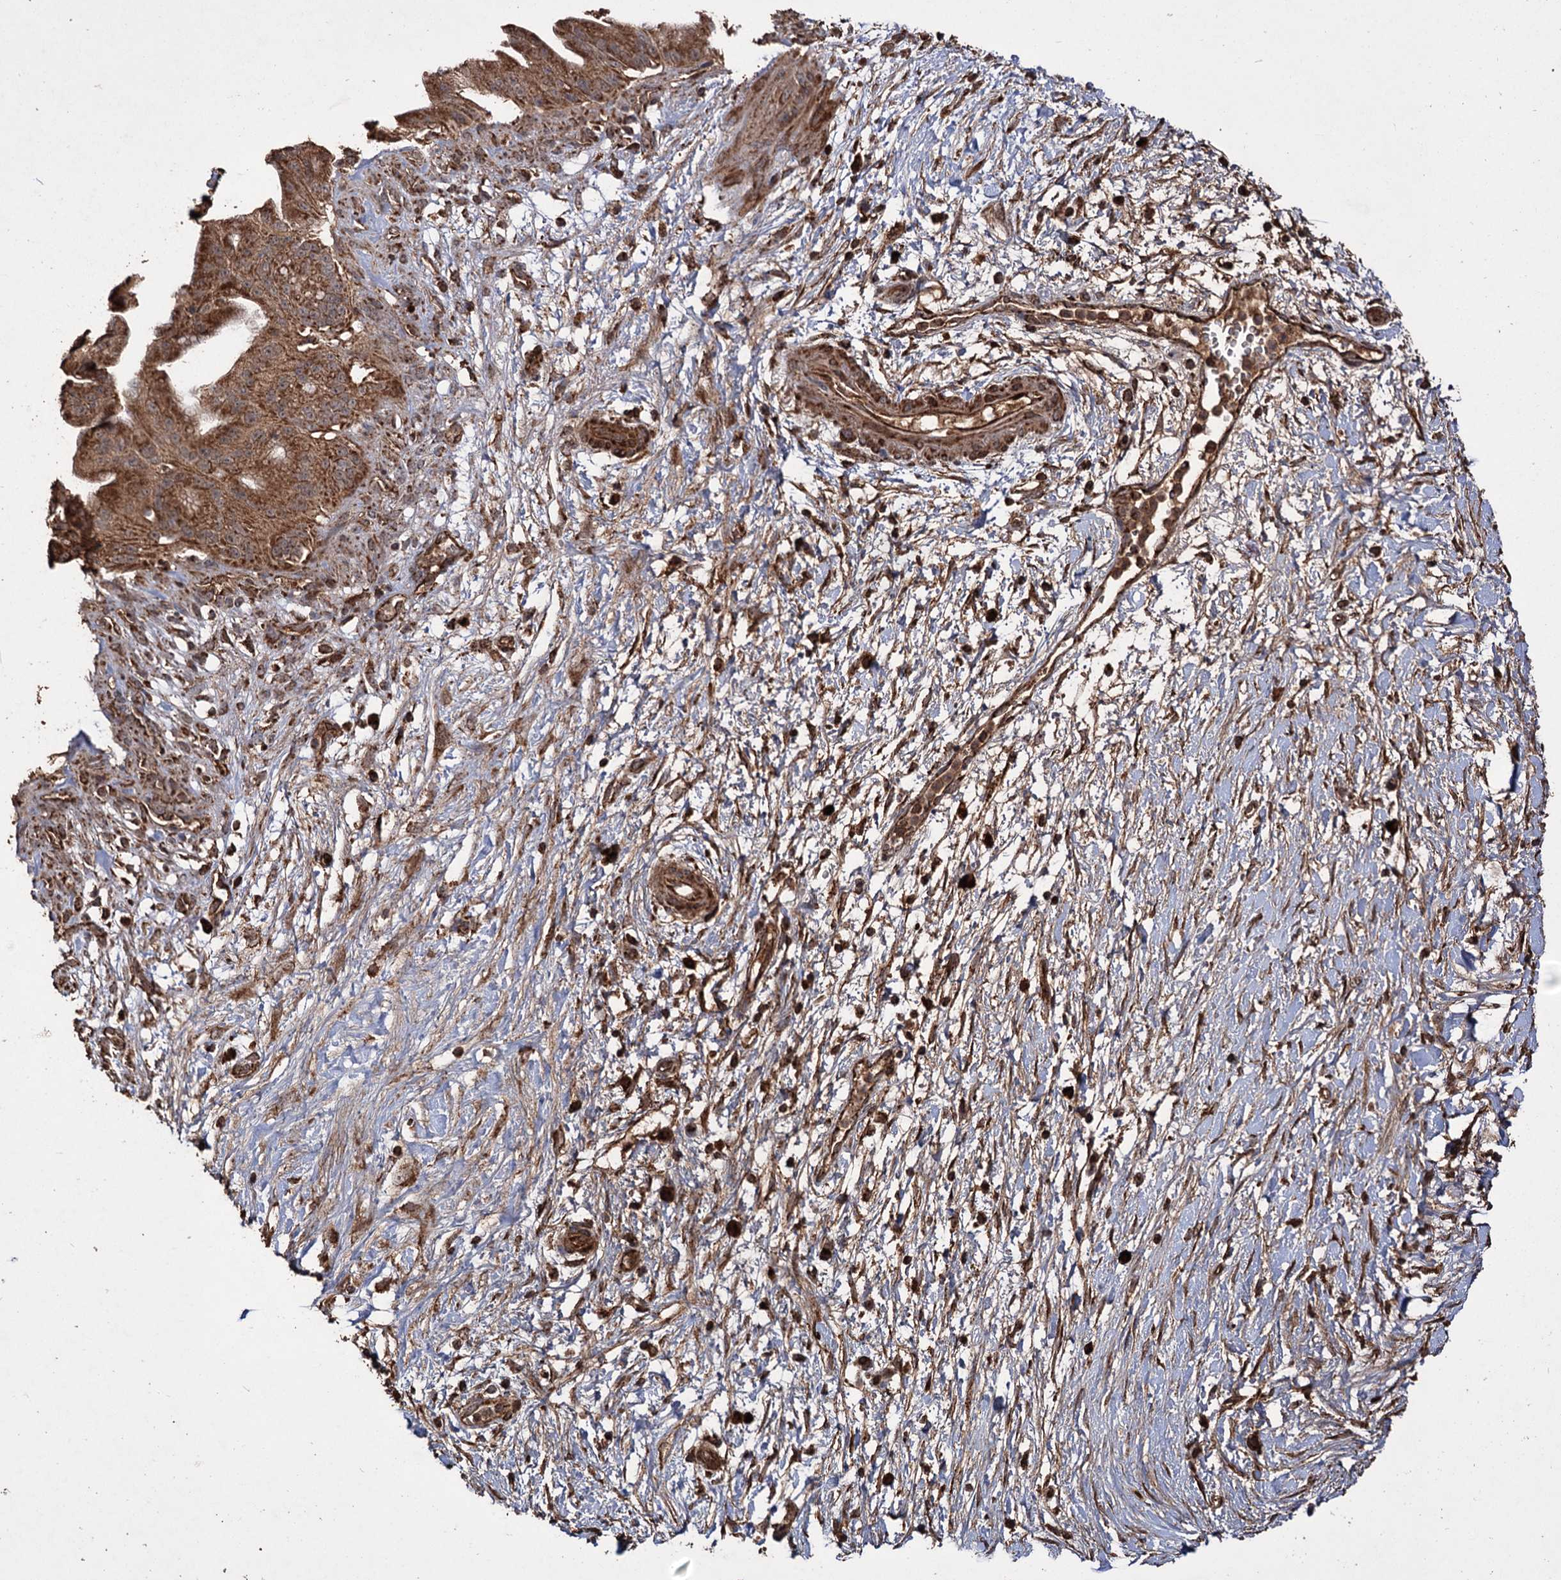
{"staining": {"intensity": "moderate", "quantity": ">75%", "location": "cytoplasmic/membranous"}, "tissue": "pancreatic cancer", "cell_type": "Tumor cells", "image_type": "cancer", "snomed": [{"axis": "morphology", "description": "Adenocarcinoma, NOS"}, {"axis": "topography", "description": "Pancreas"}], "caption": "The photomicrograph shows a brown stain indicating the presence of a protein in the cytoplasmic/membranous of tumor cells in adenocarcinoma (pancreatic). (DAB = brown stain, brightfield microscopy at high magnification).", "gene": "IPO4", "patient": {"sex": "male", "age": 68}}